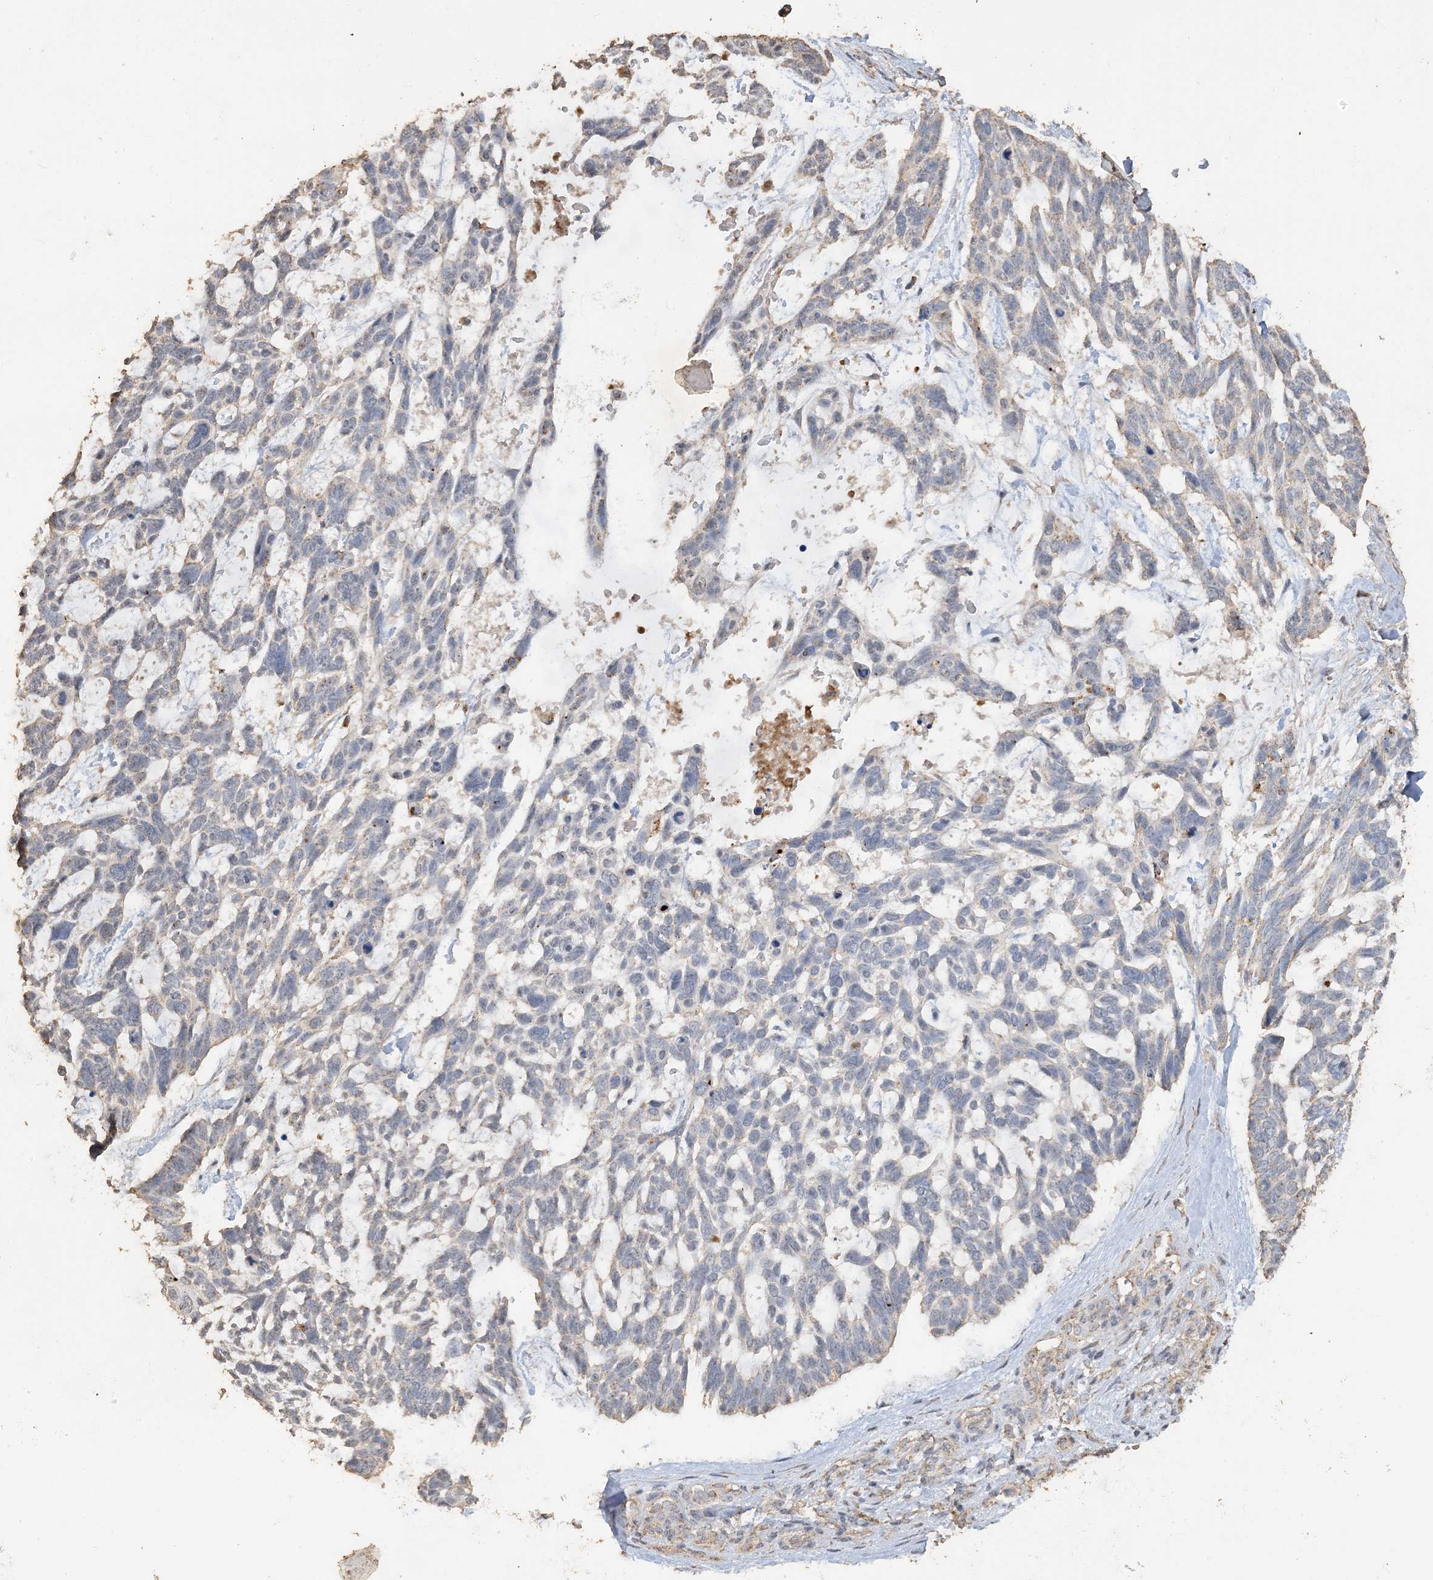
{"staining": {"intensity": "weak", "quantity": "25%-75%", "location": "cytoplasmic/membranous"}, "tissue": "skin cancer", "cell_type": "Tumor cells", "image_type": "cancer", "snomed": [{"axis": "morphology", "description": "Basal cell carcinoma"}, {"axis": "topography", "description": "Skin"}], "caption": "Basal cell carcinoma (skin) was stained to show a protein in brown. There is low levels of weak cytoplasmic/membranous expression in approximately 25%-75% of tumor cells.", "gene": "SFMBT2", "patient": {"sex": "male", "age": 88}}